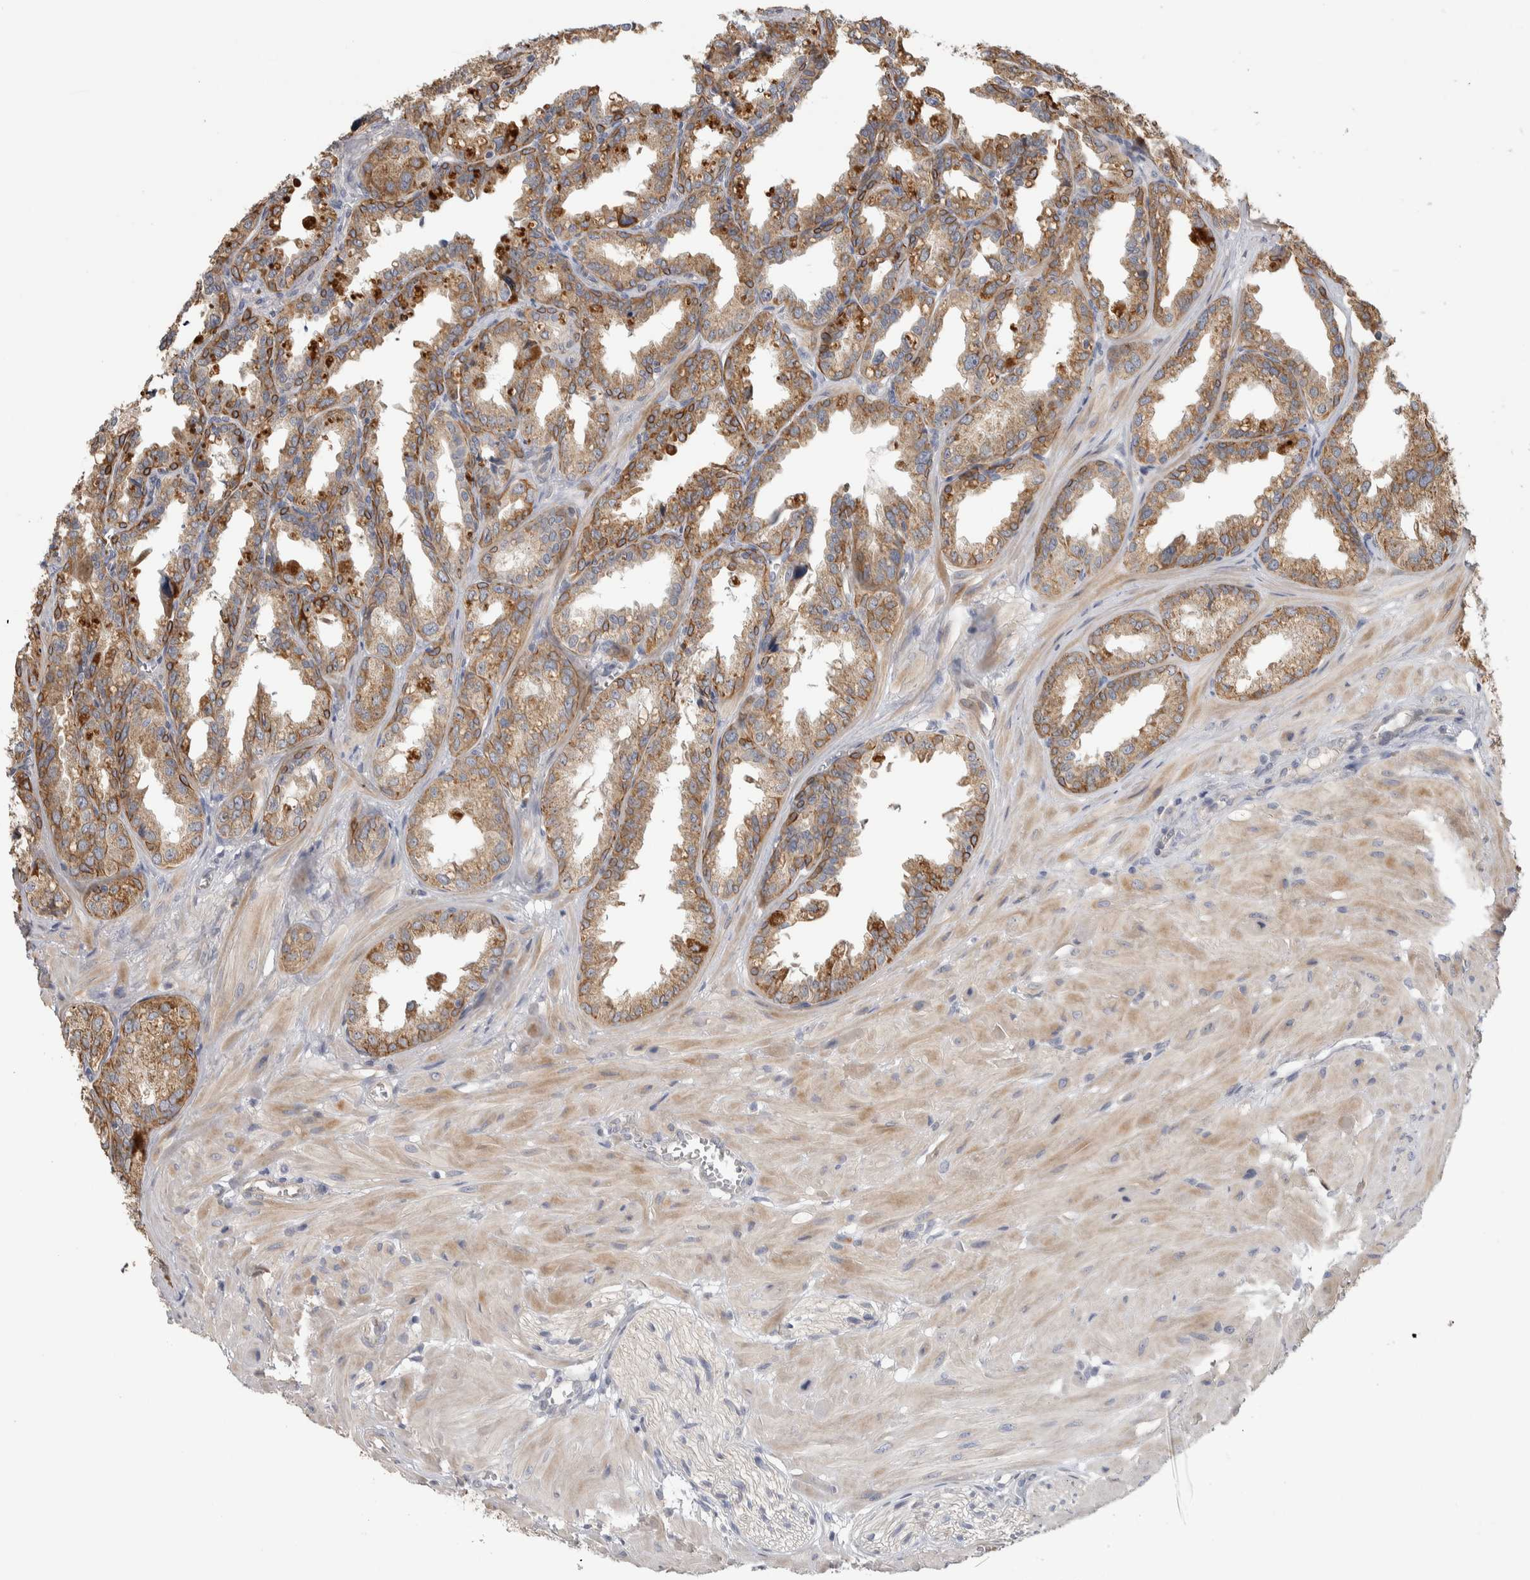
{"staining": {"intensity": "moderate", "quantity": ">75%", "location": "cytoplasmic/membranous"}, "tissue": "seminal vesicle", "cell_type": "Glandular cells", "image_type": "normal", "snomed": [{"axis": "morphology", "description": "Normal tissue, NOS"}, {"axis": "topography", "description": "Prostate"}, {"axis": "topography", "description": "Seminal veicle"}], "caption": "Protein staining demonstrates moderate cytoplasmic/membranous positivity in approximately >75% of glandular cells in normal seminal vesicle. The protein is stained brown, and the nuclei are stained in blue (DAB (3,3'-diaminobenzidine) IHC with brightfield microscopy, high magnification).", "gene": "DCXR", "patient": {"sex": "male", "age": 51}}